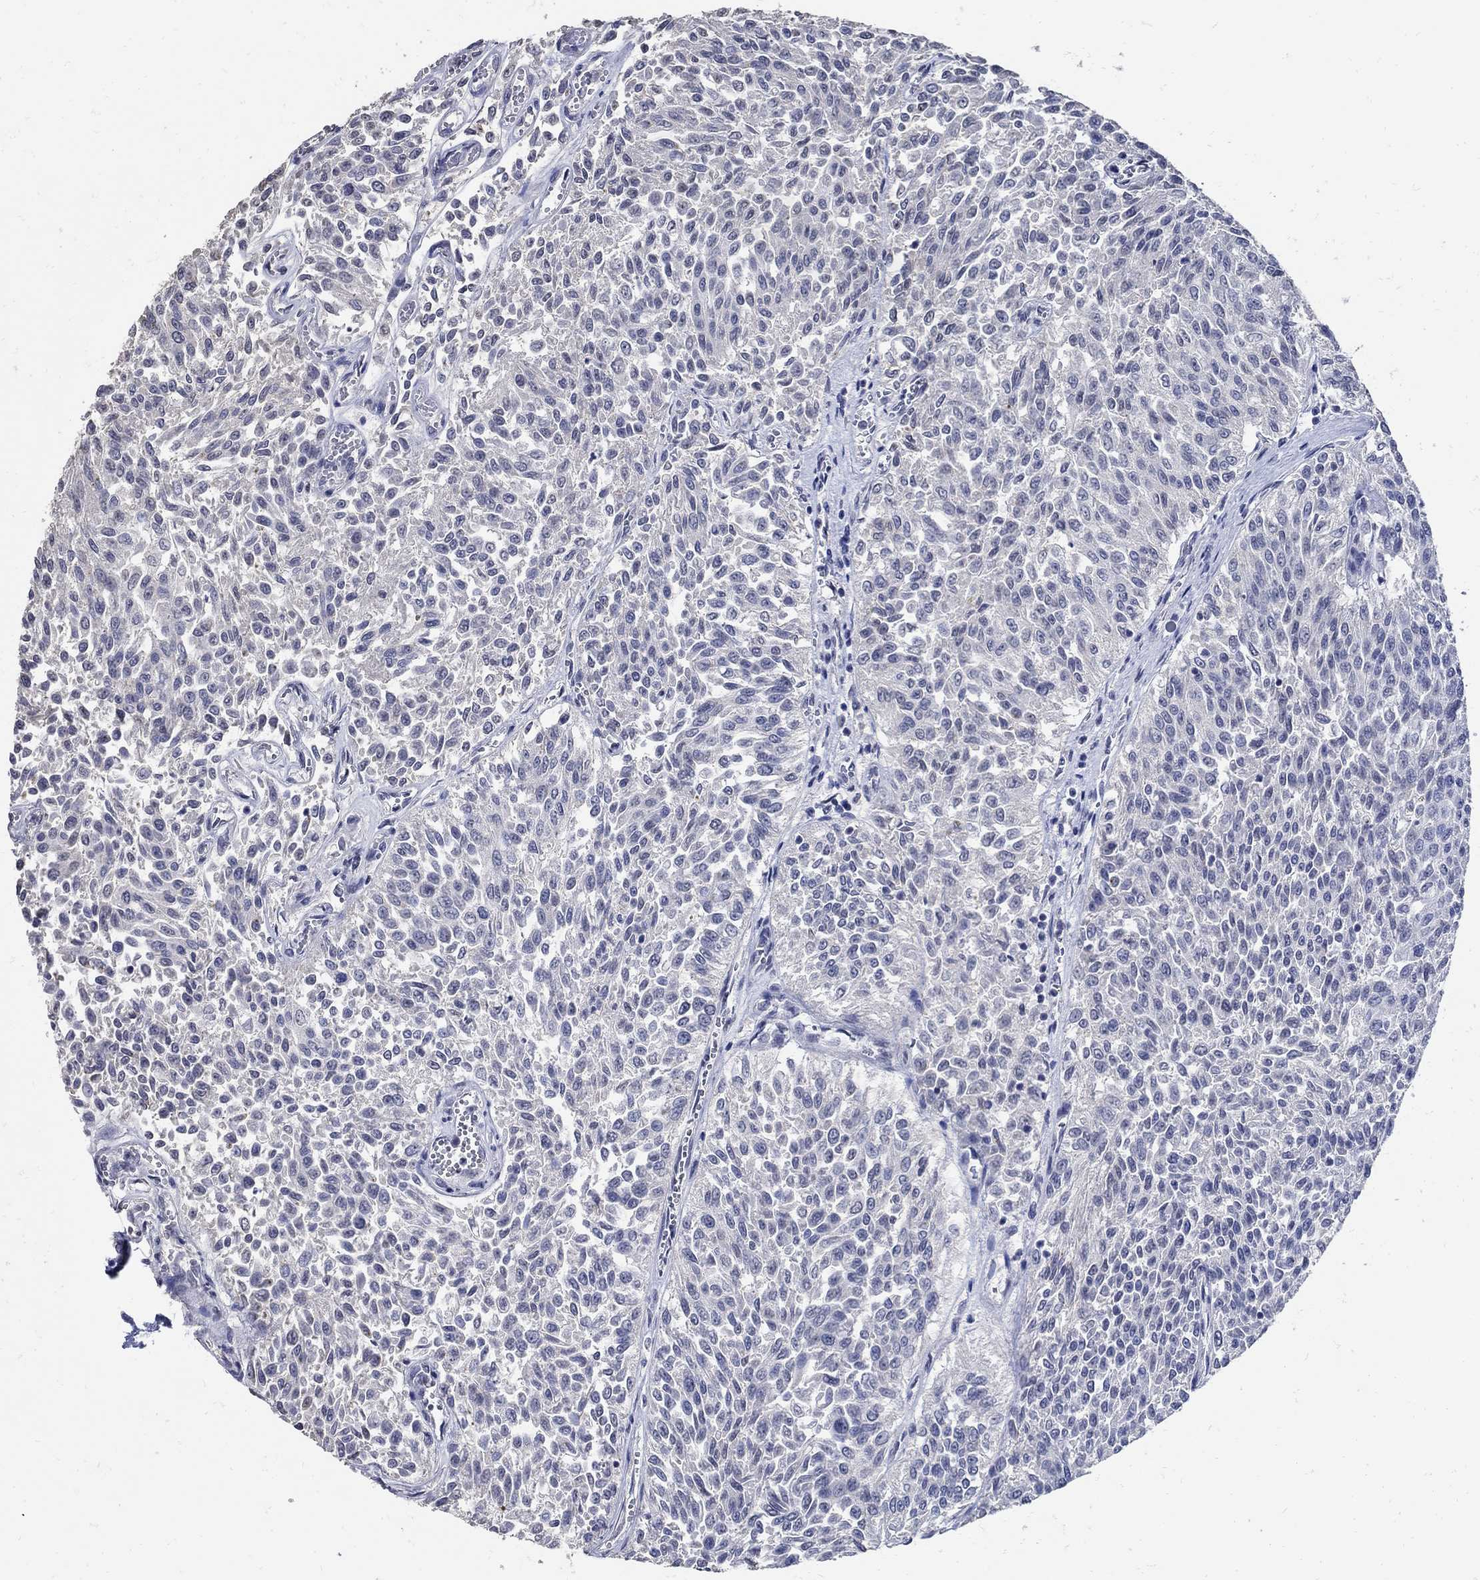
{"staining": {"intensity": "negative", "quantity": "none", "location": "none"}, "tissue": "urothelial cancer", "cell_type": "Tumor cells", "image_type": "cancer", "snomed": [{"axis": "morphology", "description": "Urothelial carcinoma, Low grade"}, {"axis": "topography", "description": "Urinary bladder"}], "caption": "Human urothelial cancer stained for a protein using immunohistochemistry (IHC) shows no staining in tumor cells.", "gene": "KCNN3", "patient": {"sex": "male", "age": 78}}